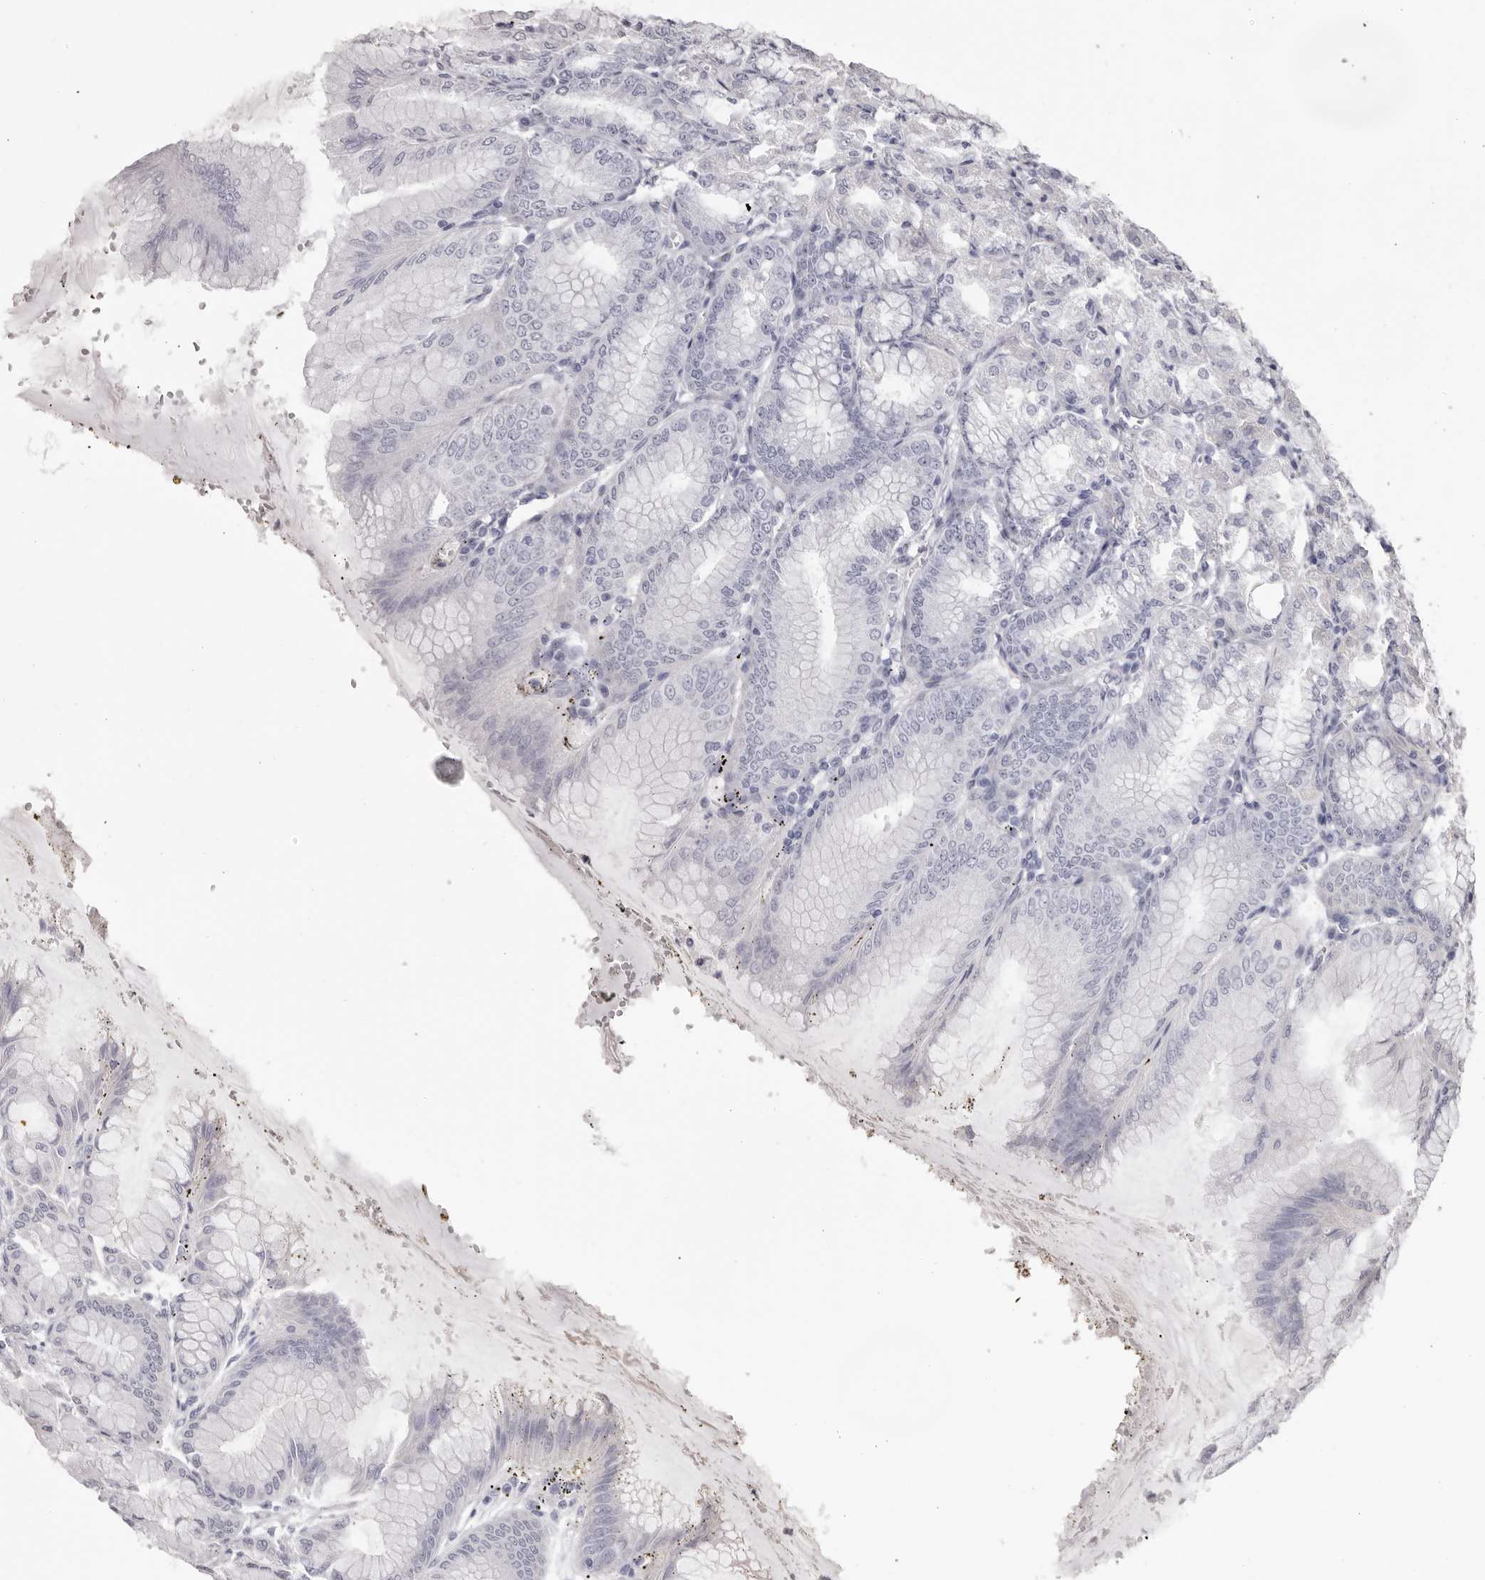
{"staining": {"intensity": "negative", "quantity": "none", "location": "none"}, "tissue": "stomach", "cell_type": "Glandular cells", "image_type": "normal", "snomed": [{"axis": "morphology", "description": "Normal tissue, NOS"}, {"axis": "topography", "description": "Stomach, lower"}], "caption": "IHC image of normal stomach stained for a protein (brown), which displays no staining in glandular cells.", "gene": "PEG10", "patient": {"sex": "male", "age": 71}}